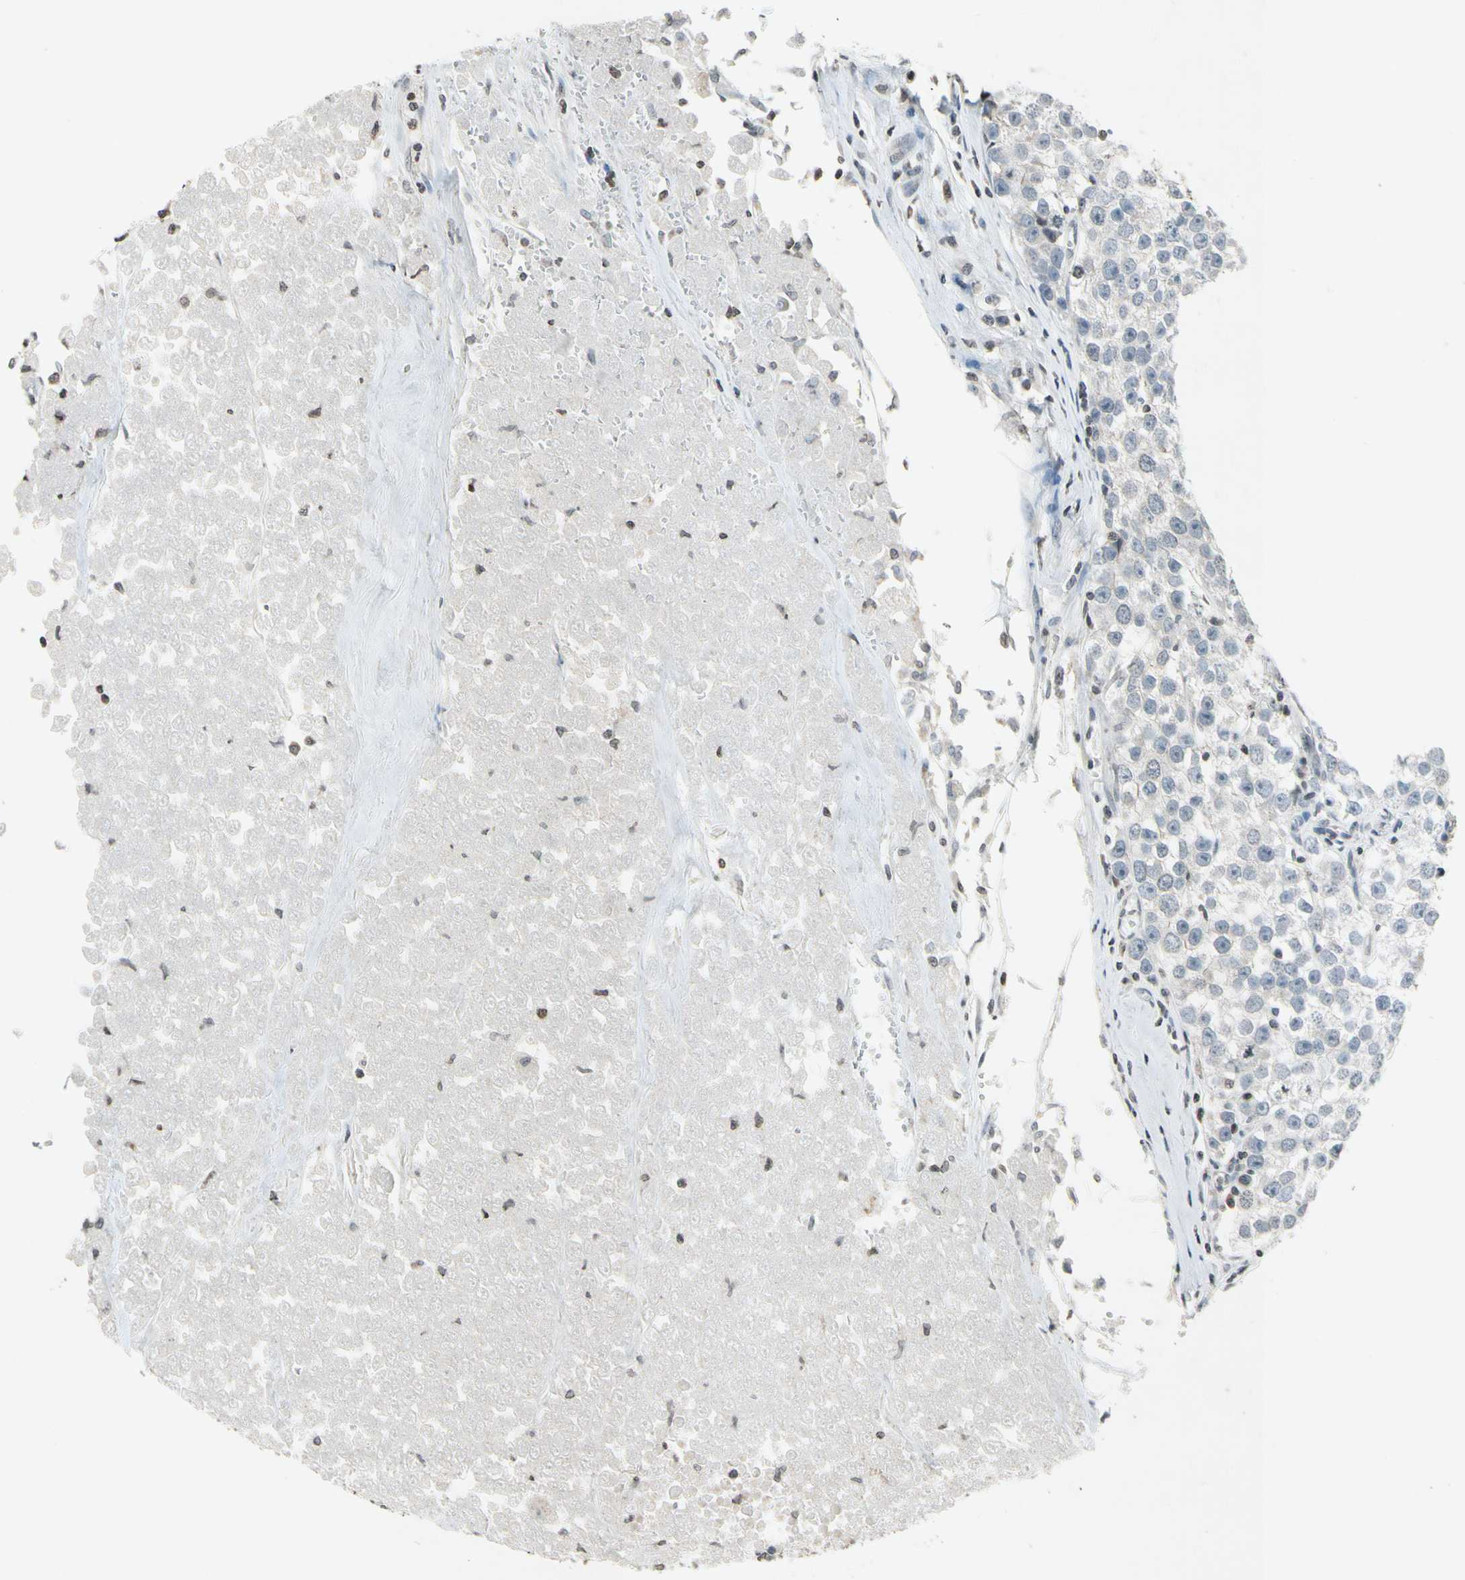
{"staining": {"intensity": "negative", "quantity": "none", "location": "none"}, "tissue": "testis cancer", "cell_type": "Tumor cells", "image_type": "cancer", "snomed": [{"axis": "morphology", "description": "Seminoma, NOS"}, {"axis": "morphology", "description": "Carcinoma, Embryonal, NOS"}, {"axis": "topography", "description": "Testis"}], "caption": "The micrograph exhibits no significant staining in tumor cells of seminoma (testis).", "gene": "CLDN11", "patient": {"sex": "male", "age": 52}}